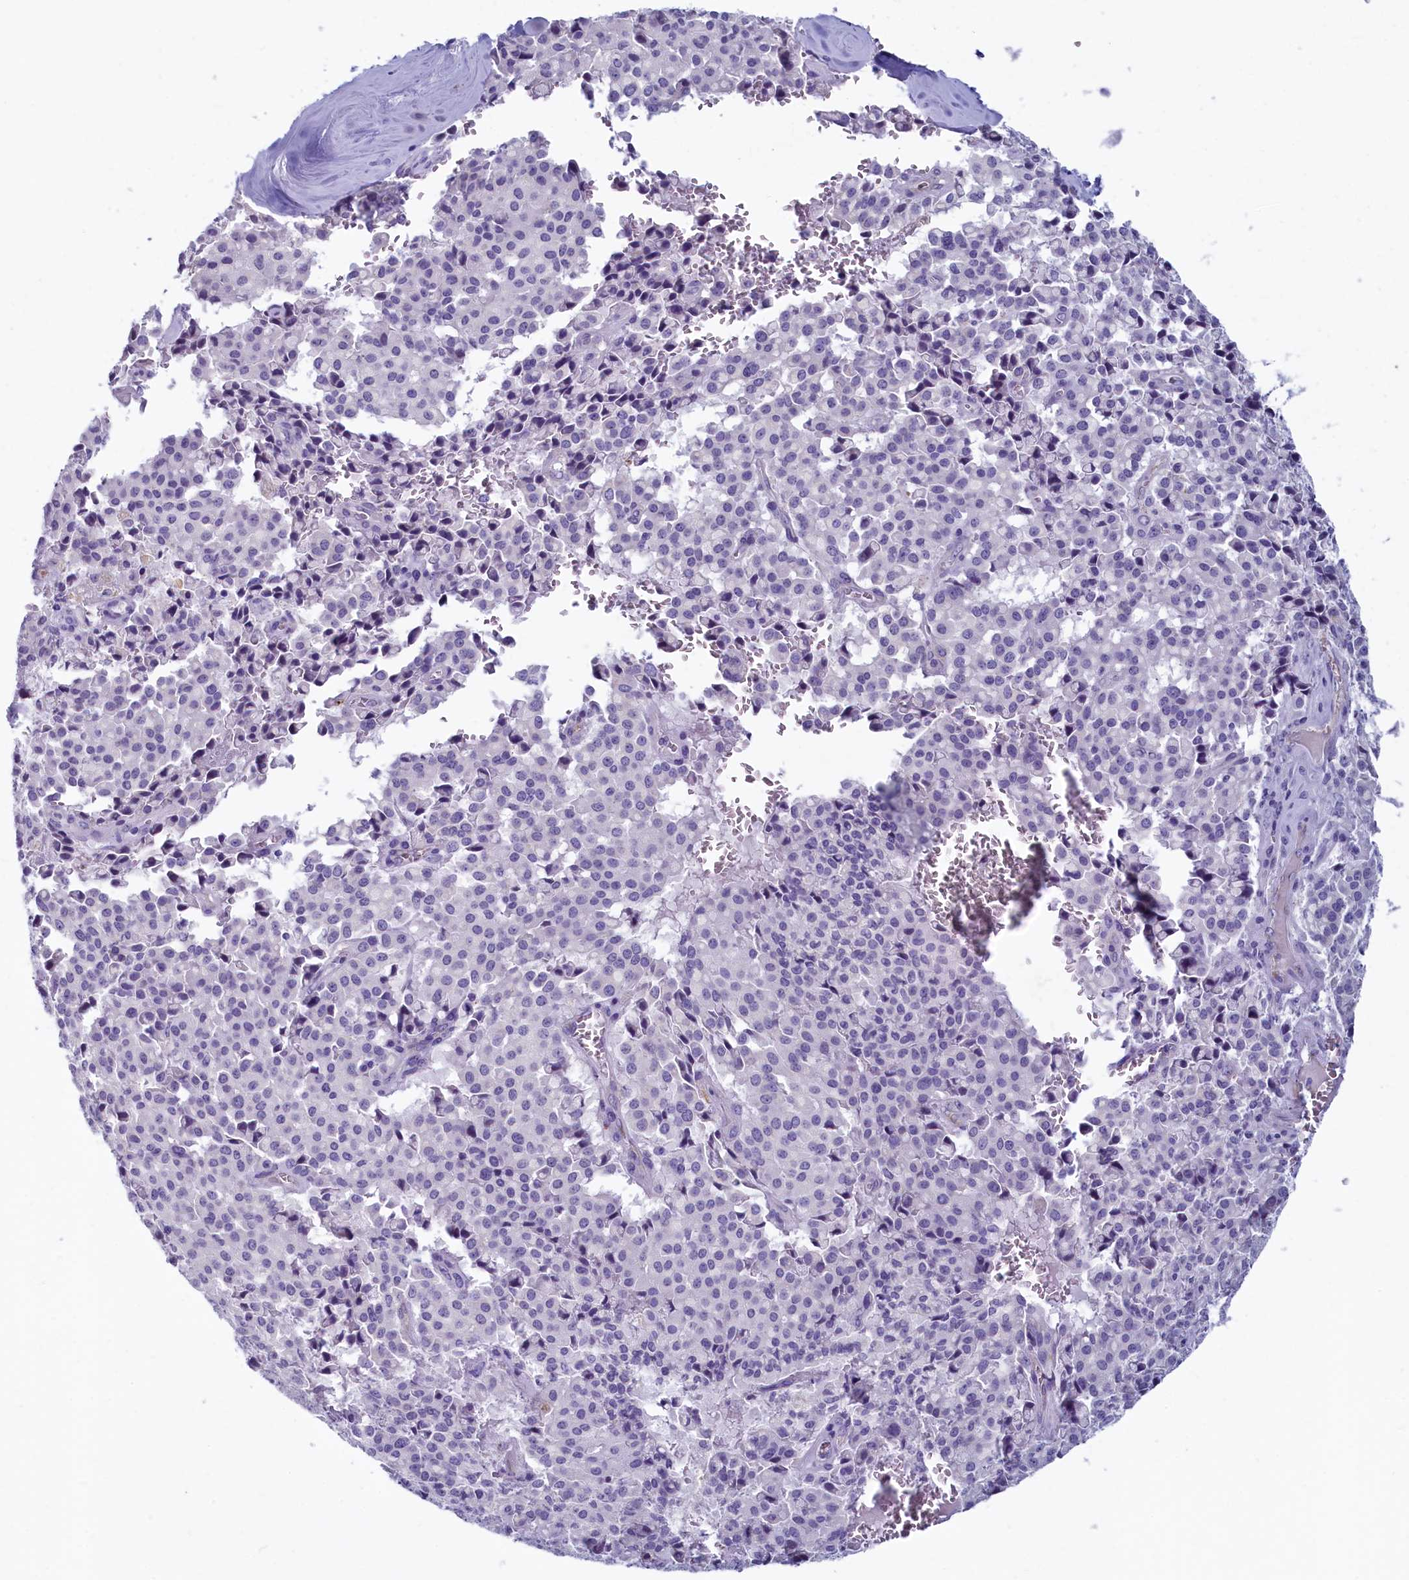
{"staining": {"intensity": "negative", "quantity": "none", "location": "none"}, "tissue": "pancreatic cancer", "cell_type": "Tumor cells", "image_type": "cancer", "snomed": [{"axis": "morphology", "description": "Adenocarcinoma, NOS"}, {"axis": "topography", "description": "Pancreas"}], "caption": "This is an immunohistochemistry photomicrograph of human pancreatic cancer (adenocarcinoma). There is no positivity in tumor cells.", "gene": "INSC", "patient": {"sex": "male", "age": 65}}